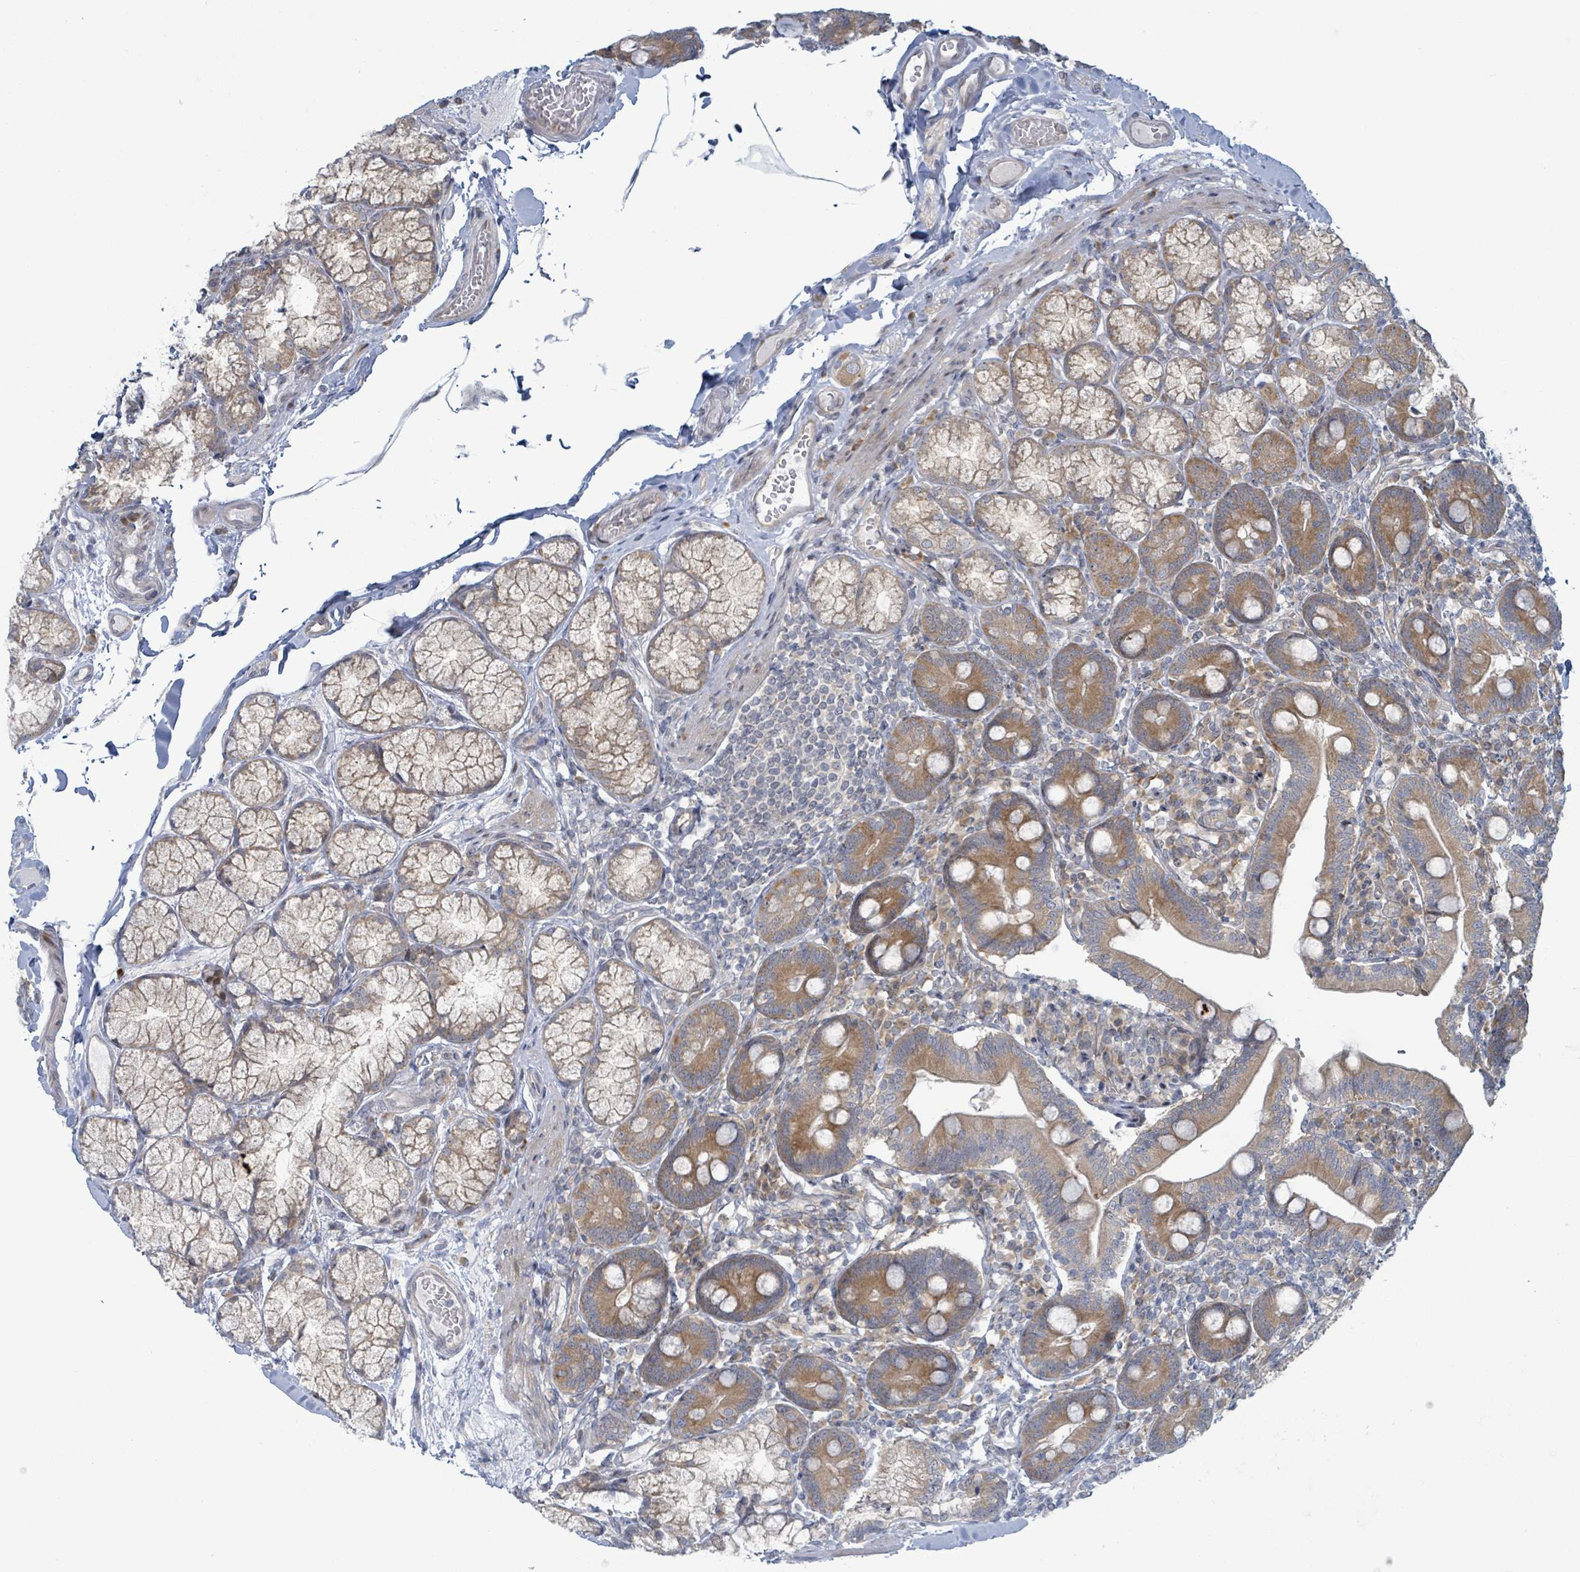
{"staining": {"intensity": "moderate", "quantity": ">75%", "location": "cytoplasmic/membranous"}, "tissue": "duodenum", "cell_type": "Glandular cells", "image_type": "normal", "snomed": [{"axis": "morphology", "description": "Normal tissue, NOS"}, {"axis": "topography", "description": "Duodenum"}], "caption": "Immunohistochemical staining of normal duodenum demonstrates >75% levels of moderate cytoplasmic/membranous protein positivity in approximately >75% of glandular cells.", "gene": "RPL32", "patient": {"sex": "female", "age": 67}}